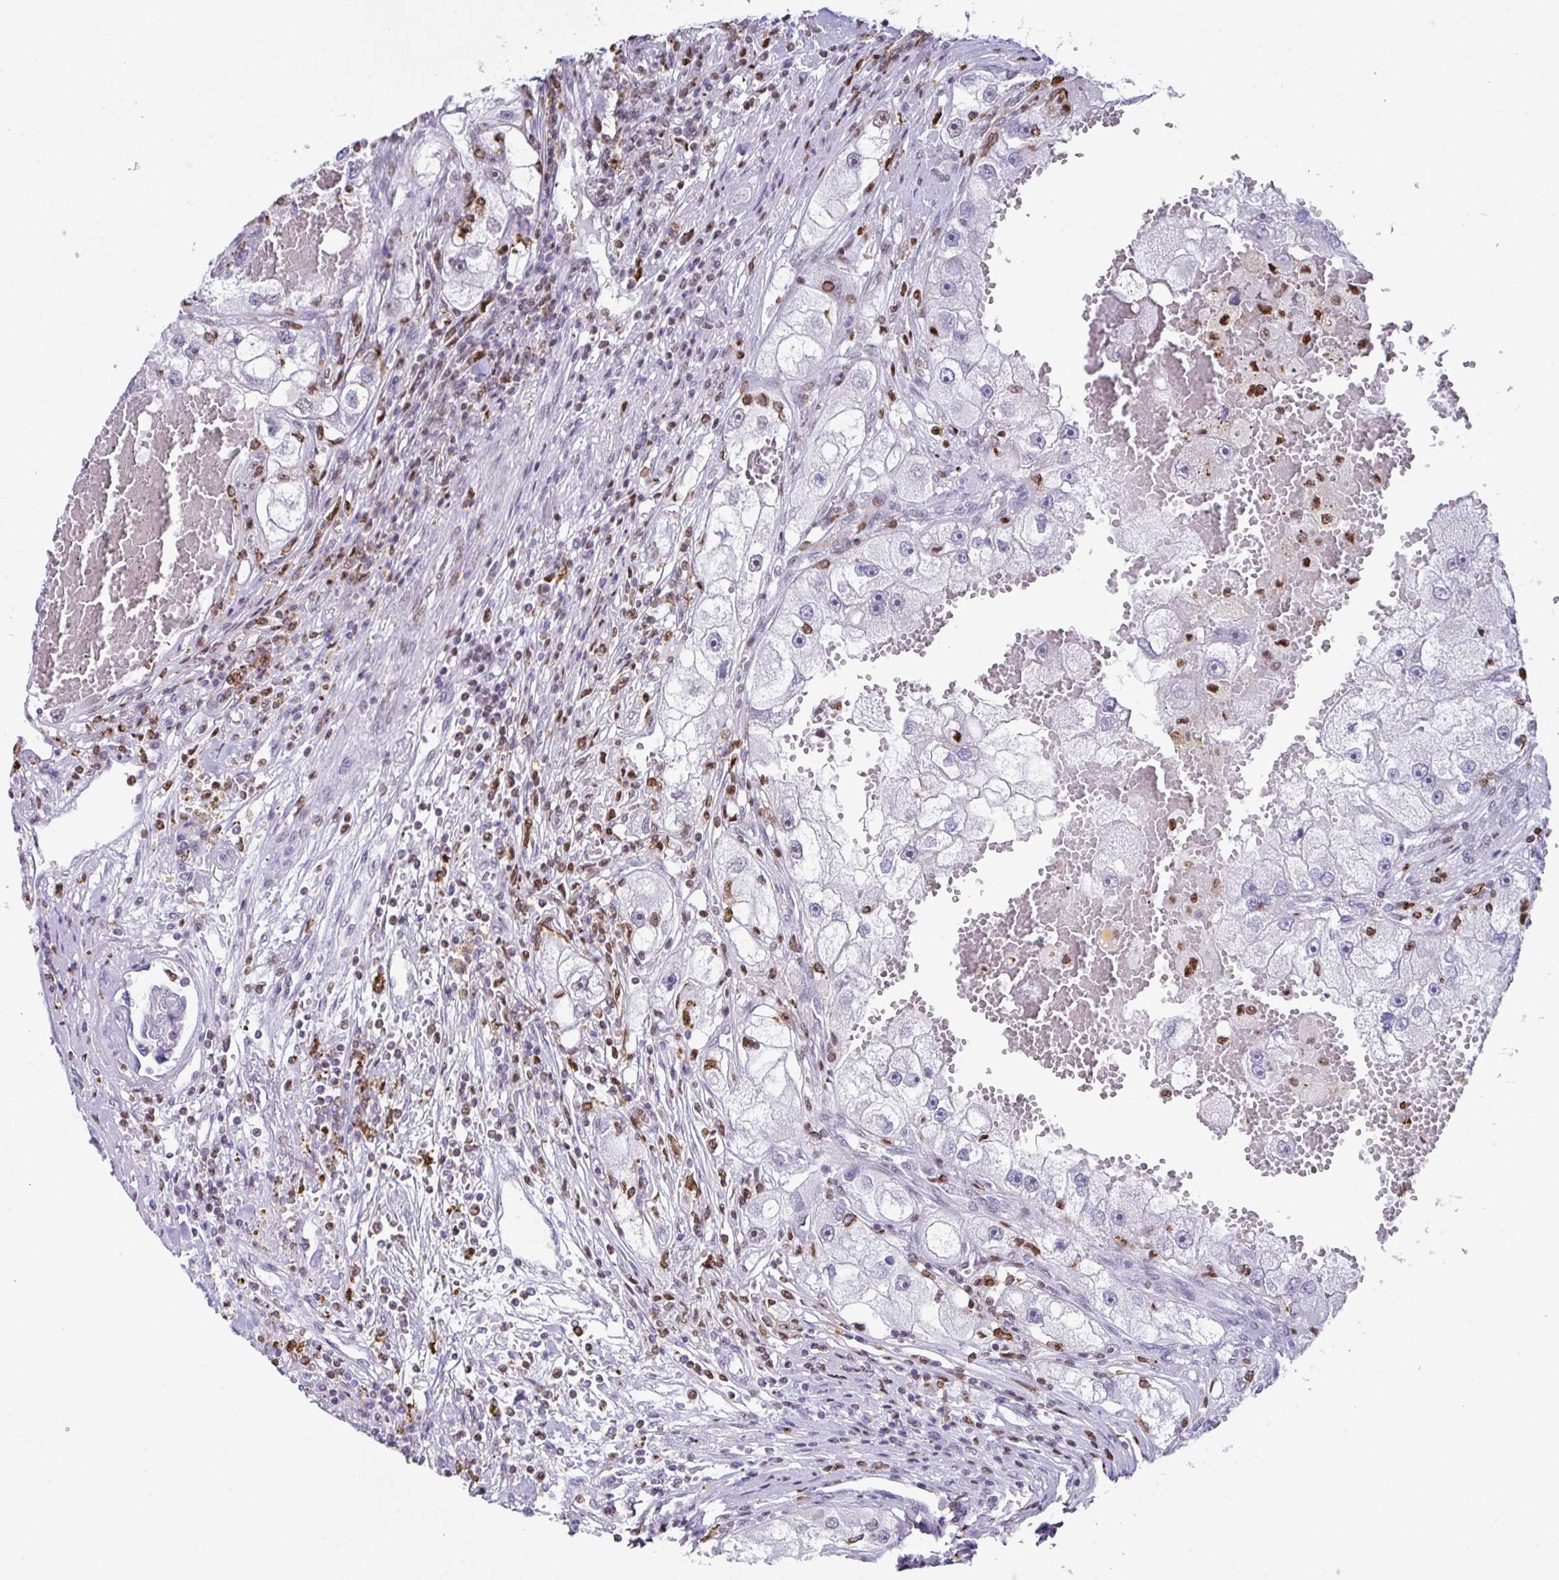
{"staining": {"intensity": "negative", "quantity": "none", "location": "none"}, "tissue": "renal cancer", "cell_type": "Tumor cells", "image_type": "cancer", "snomed": [{"axis": "morphology", "description": "Adenocarcinoma, NOS"}, {"axis": "topography", "description": "Kidney"}], "caption": "High magnification brightfield microscopy of renal cancer stained with DAB (brown) and counterstained with hematoxylin (blue): tumor cells show no significant positivity.", "gene": "BTBD10", "patient": {"sex": "male", "age": 63}}